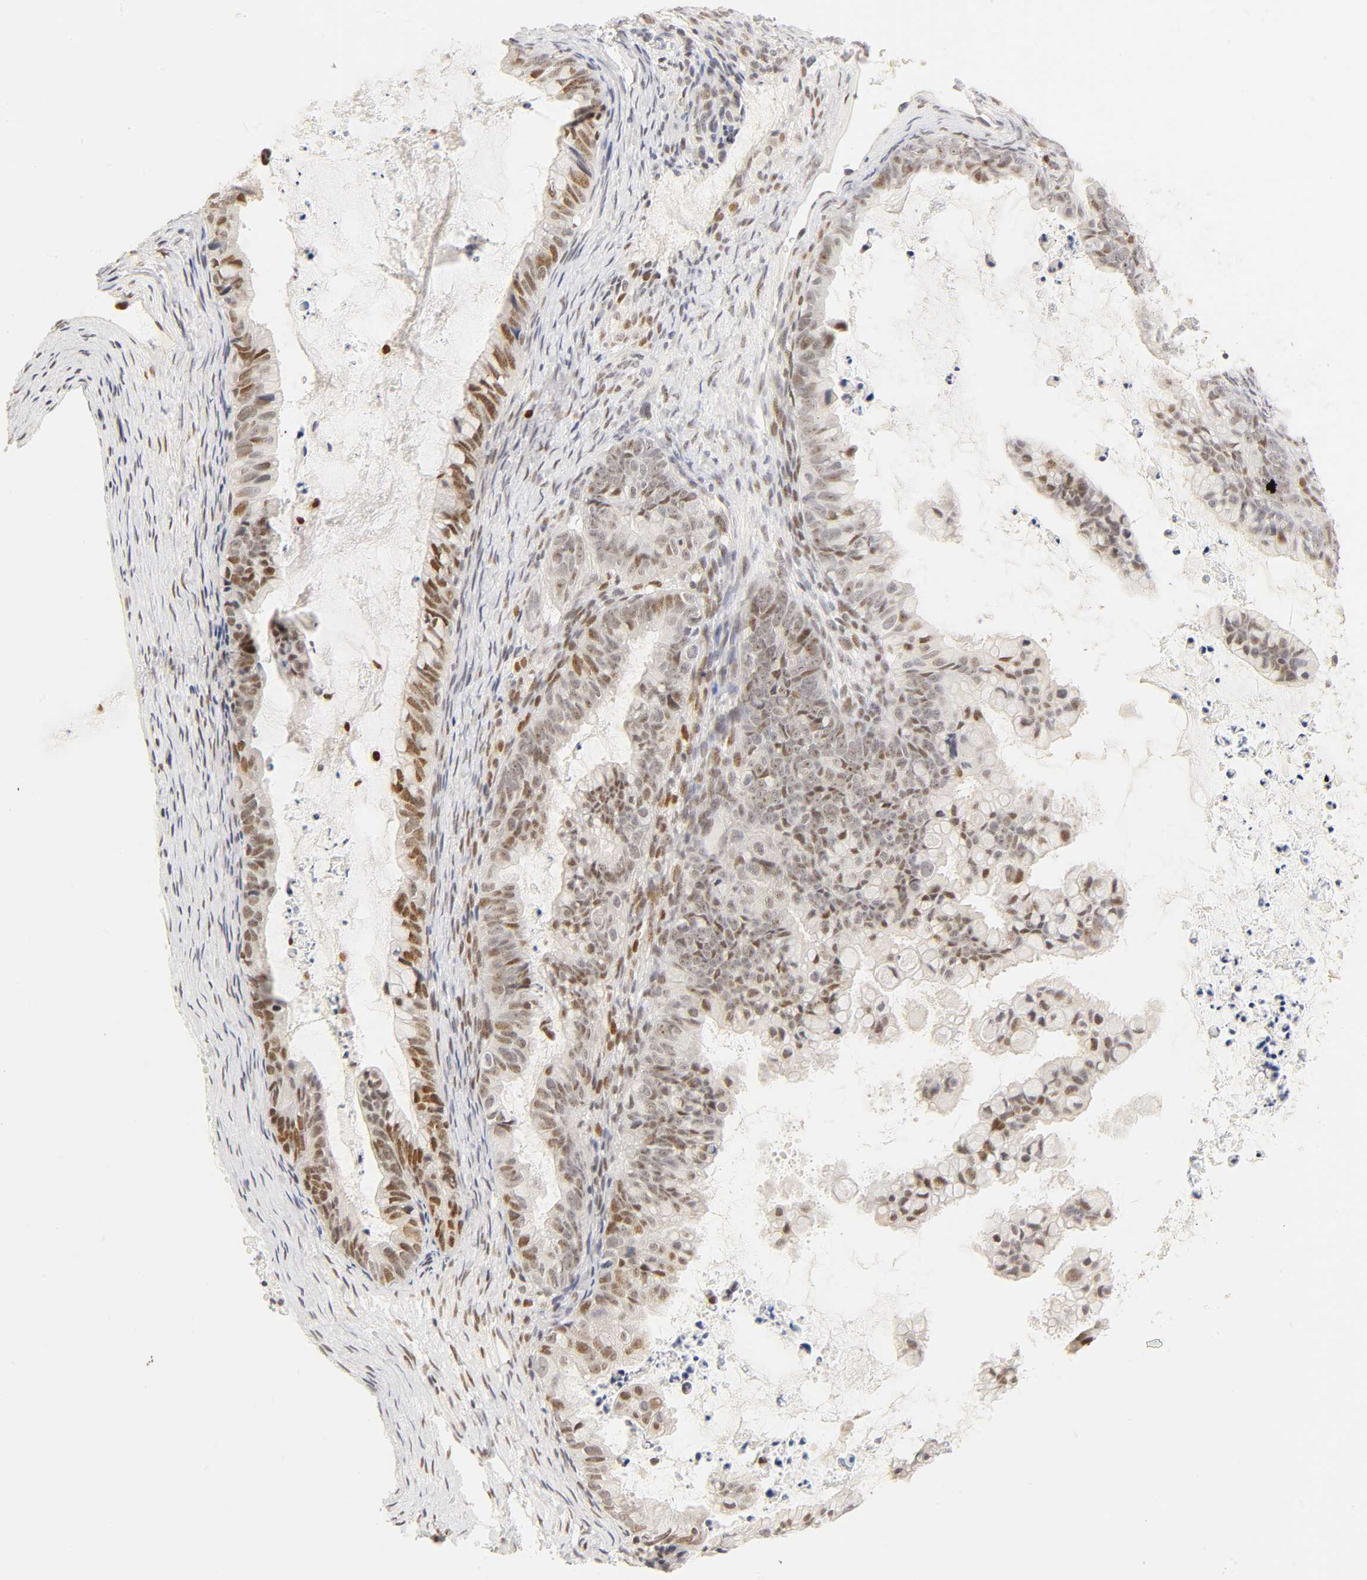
{"staining": {"intensity": "moderate", "quantity": ">75%", "location": "nuclear"}, "tissue": "ovarian cancer", "cell_type": "Tumor cells", "image_type": "cancer", "snomed": [{"axis": "morphology", "description": "Cystadenocarcinoma, mucinous, NOS"}, {"axis": "topography", "description": "Ovary"}], "caption": "Human ovarian cancer stained with a brown dye reveals moderate nuclear positive expression in approximately >75% of tumor cells.", "gene": "MNAT1", "patient": {"sex": "female", "age": 36}}